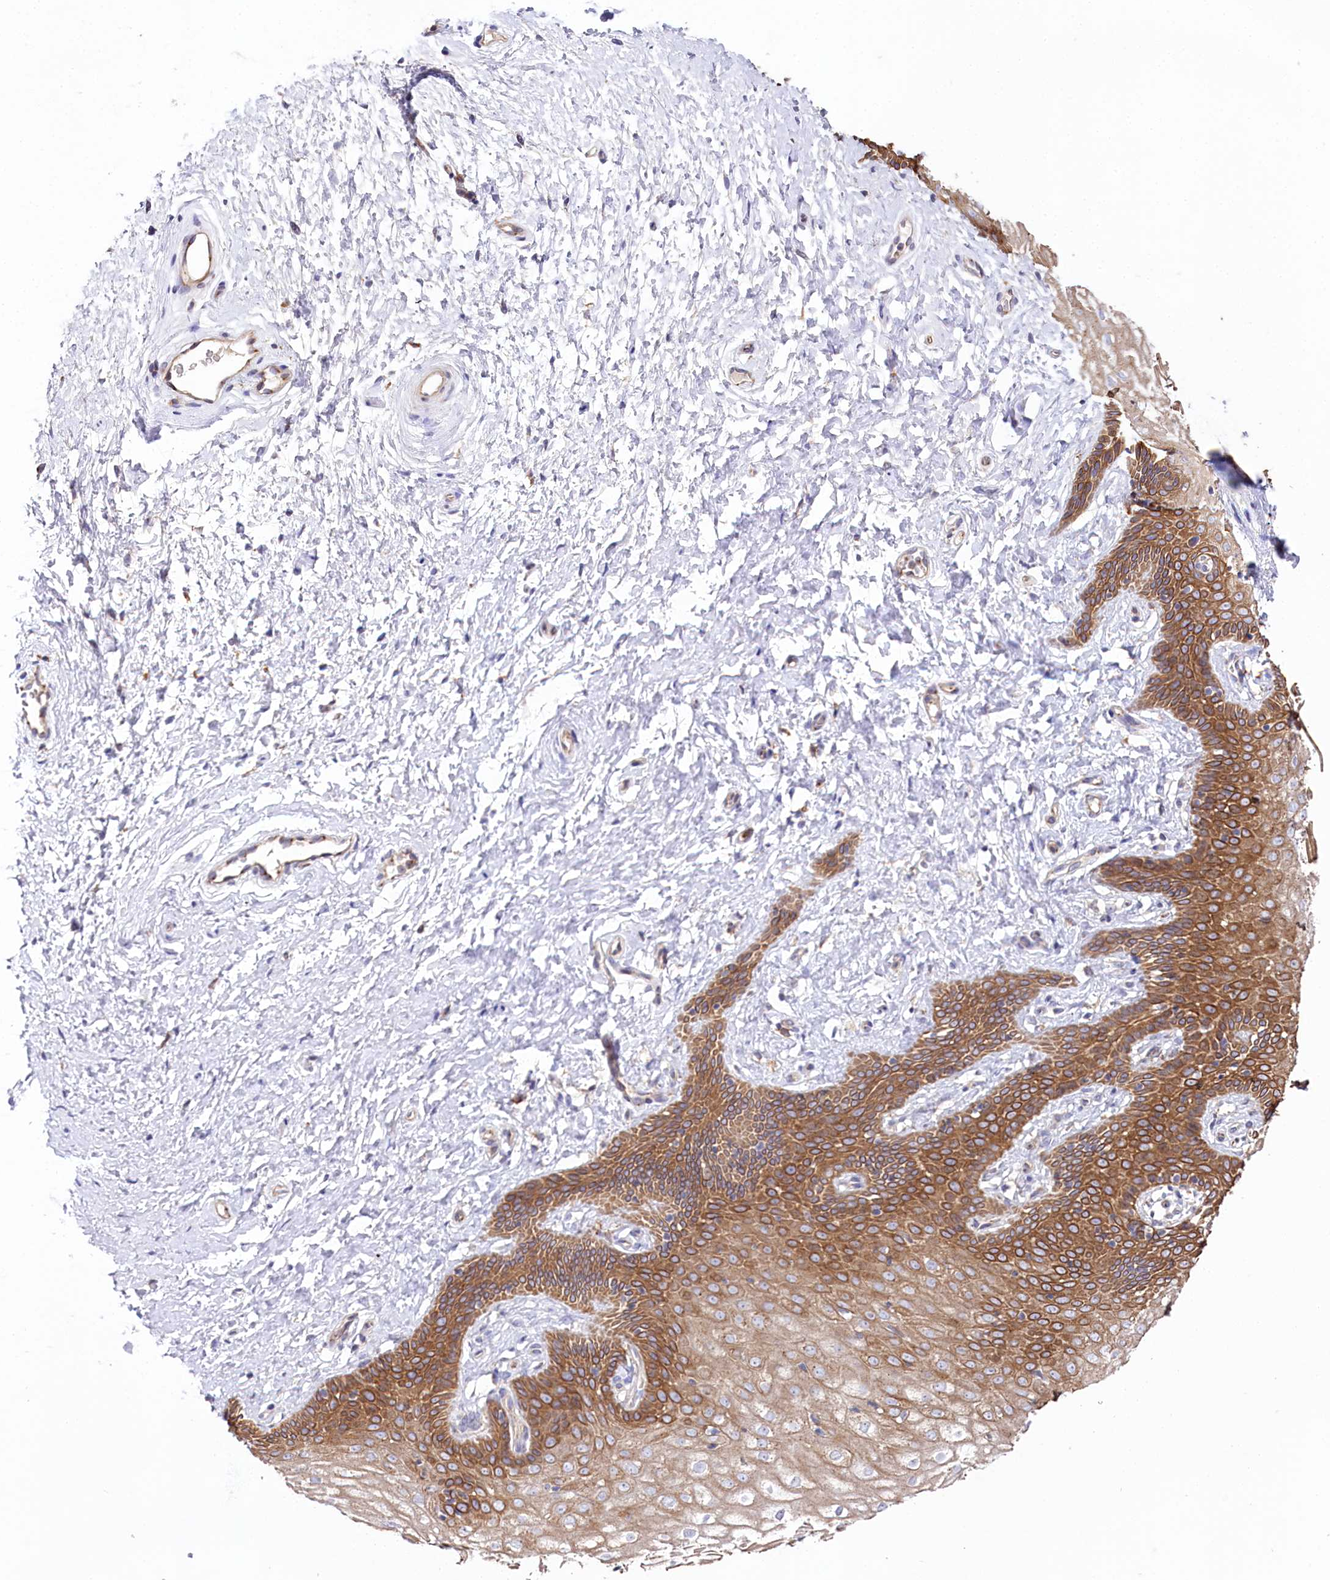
{"staining": {"intensity": "moderate", "quantity": ">75%", "location": "cytoplasmic/membranous"}, "tissue": "vagina", "cell_type": "Squamous epithelial cells", "image_type": "normal", "snomed": [{"axis": "morphology", "description": "Normal tissue, NOS"}, {"axis": "topography", "description": "Vagina"}, {"axis": "topography", "description": "Cervix"}], "caption": "High-magnification brightfield microscopy of unremarkable vagina stained with DAB (brown) and counterstained with hematoxylin (blue). squamous epithelial cells exhibit moderate cytoplasmic/membranous expression is present in approximately>75% of cells.", "gene": "STX6", "patient": {"sex": "female", "age": 40}}